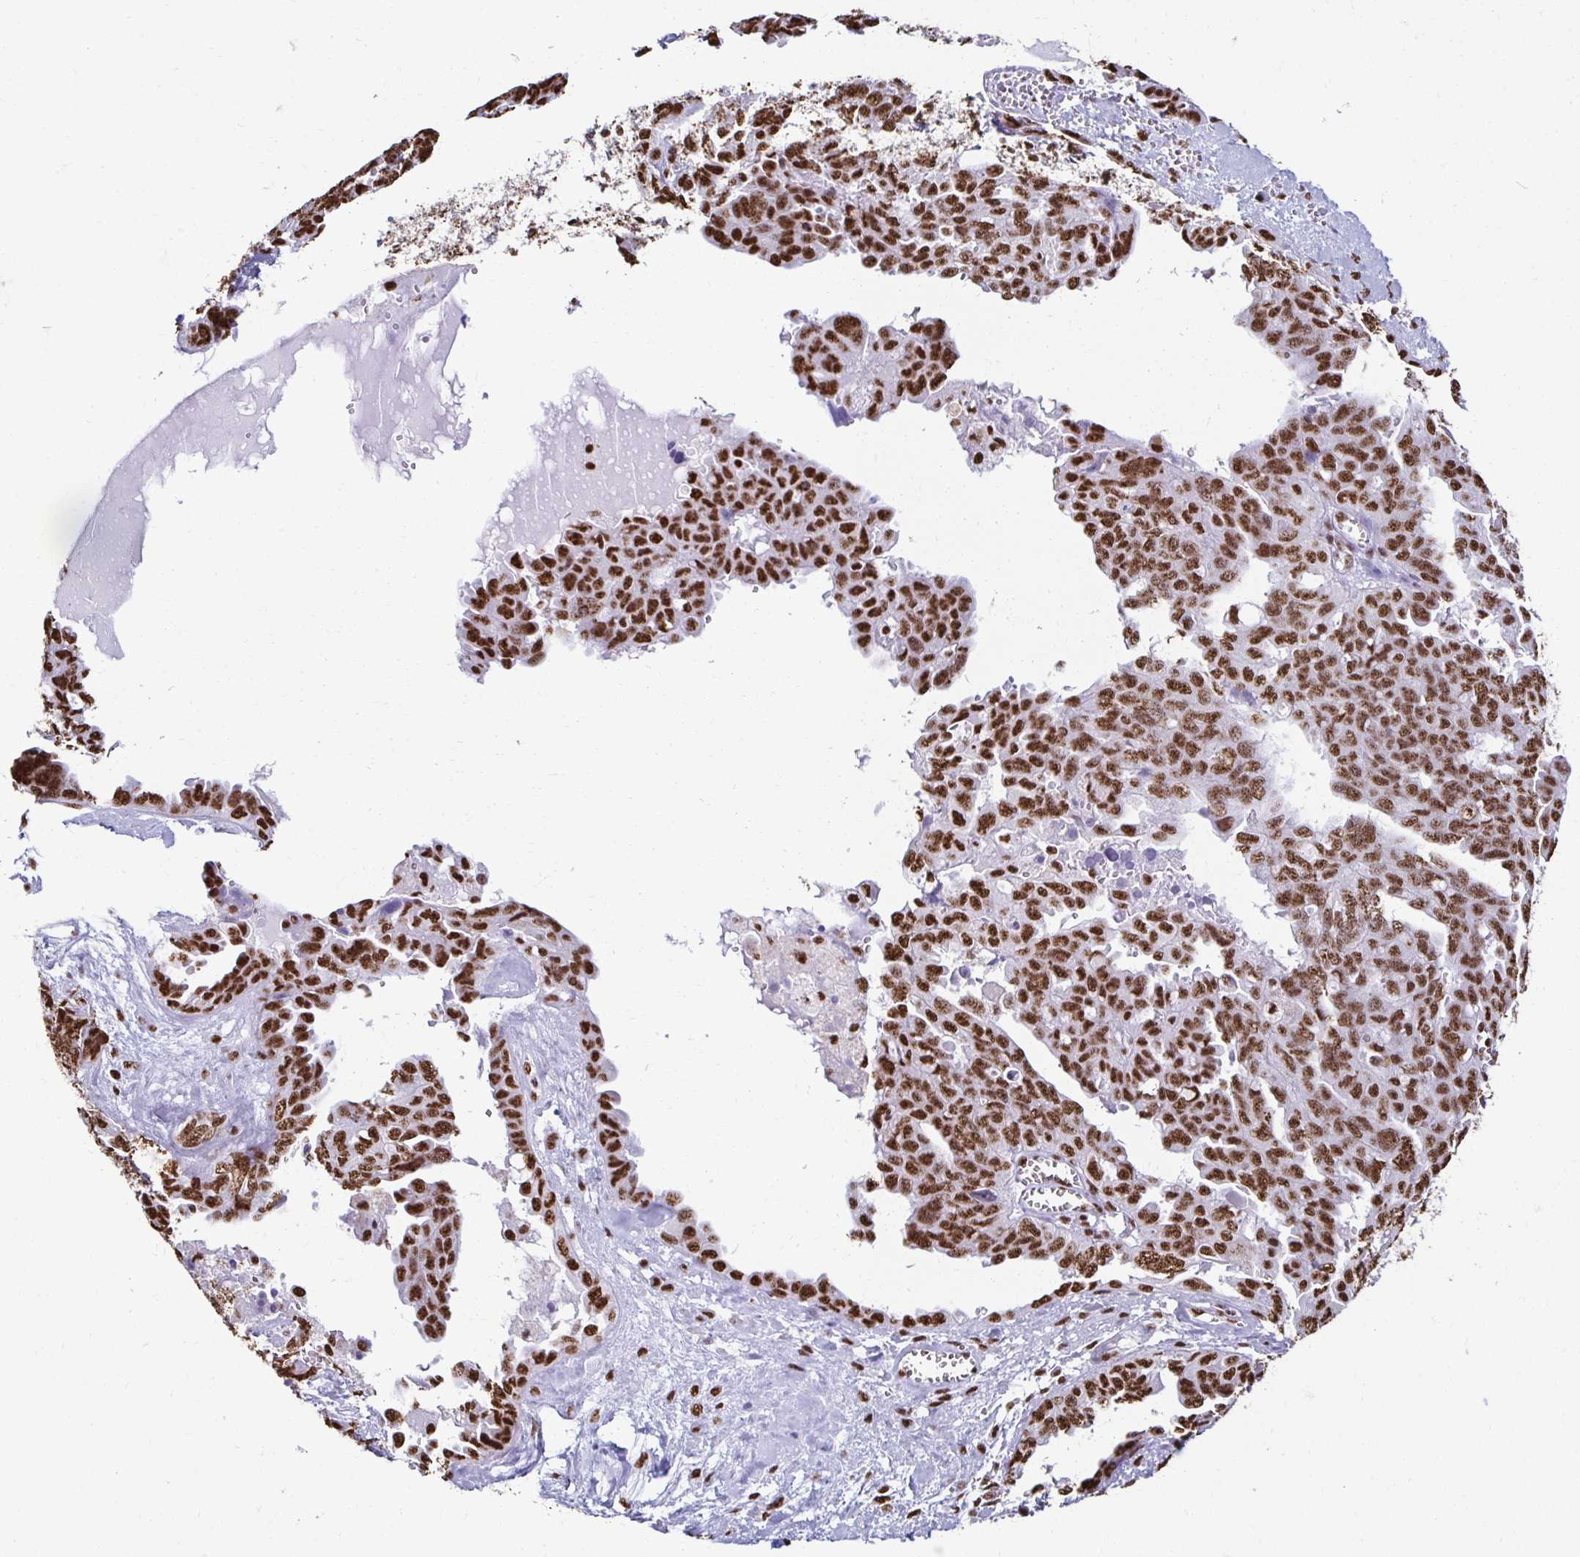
{"staining": {"intensity": "strong", "quantity": ">75%", "location": "nuclear"}, "tissue": "ovarian cancer", "cell_type": "Tumor cells", "image_type": "cancer", "snomed": [{"axis": "morphology", "description": "Carcinoma, endometroid"}, {"axis": "topography", "description": "Ovary"}], "caption": "Protein staining of ovarian cancer tissue demonstrates strong nuclear staining in approximately >75% of tumor cells.", "gene": "NONO", "patient": {"sex": "female", "age": 70}}